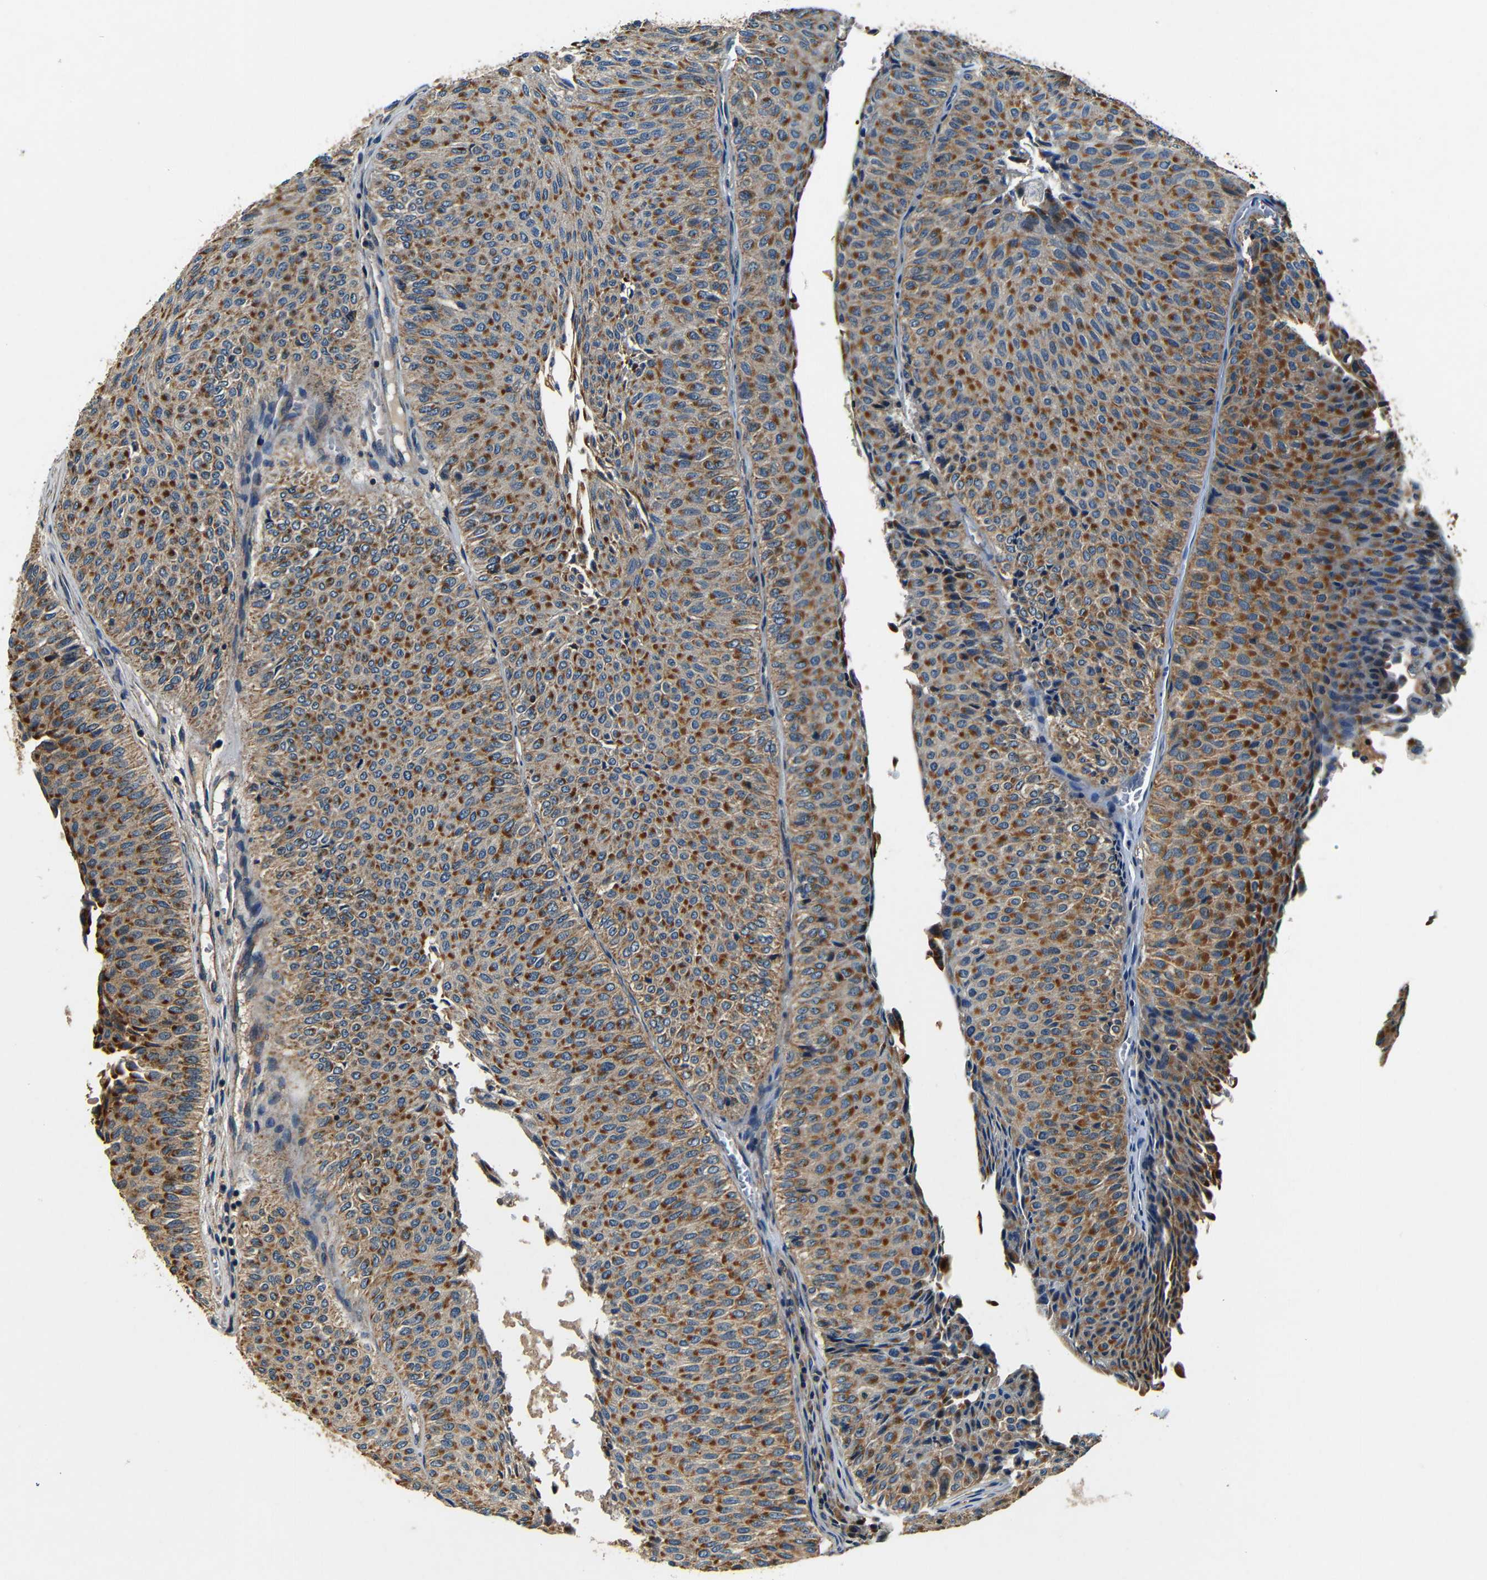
{"staining": {"intensity": "moderate", "quantity": ">75%", "location": "cytoplasmic/membranous"}, "tissue": "urothelial cancer", "cell_type": "Tumor cells", "image_type": "cancer", "snomed": [{"axis": "morphology", "description": "Urothelial carcinoma, Low grade"}, {"axis": "topography", "description": "Urinary bladder"}], "caption": "Brown immunohistochemical staining in human low-grade urothelial carcinoma displays moderate cytoplasmic/membranous expression in approximately >75% of tumor cells. Nuclei are stained in blue.", "gene": "MTX1", "patient": {"sex": "male", "age": 78}}